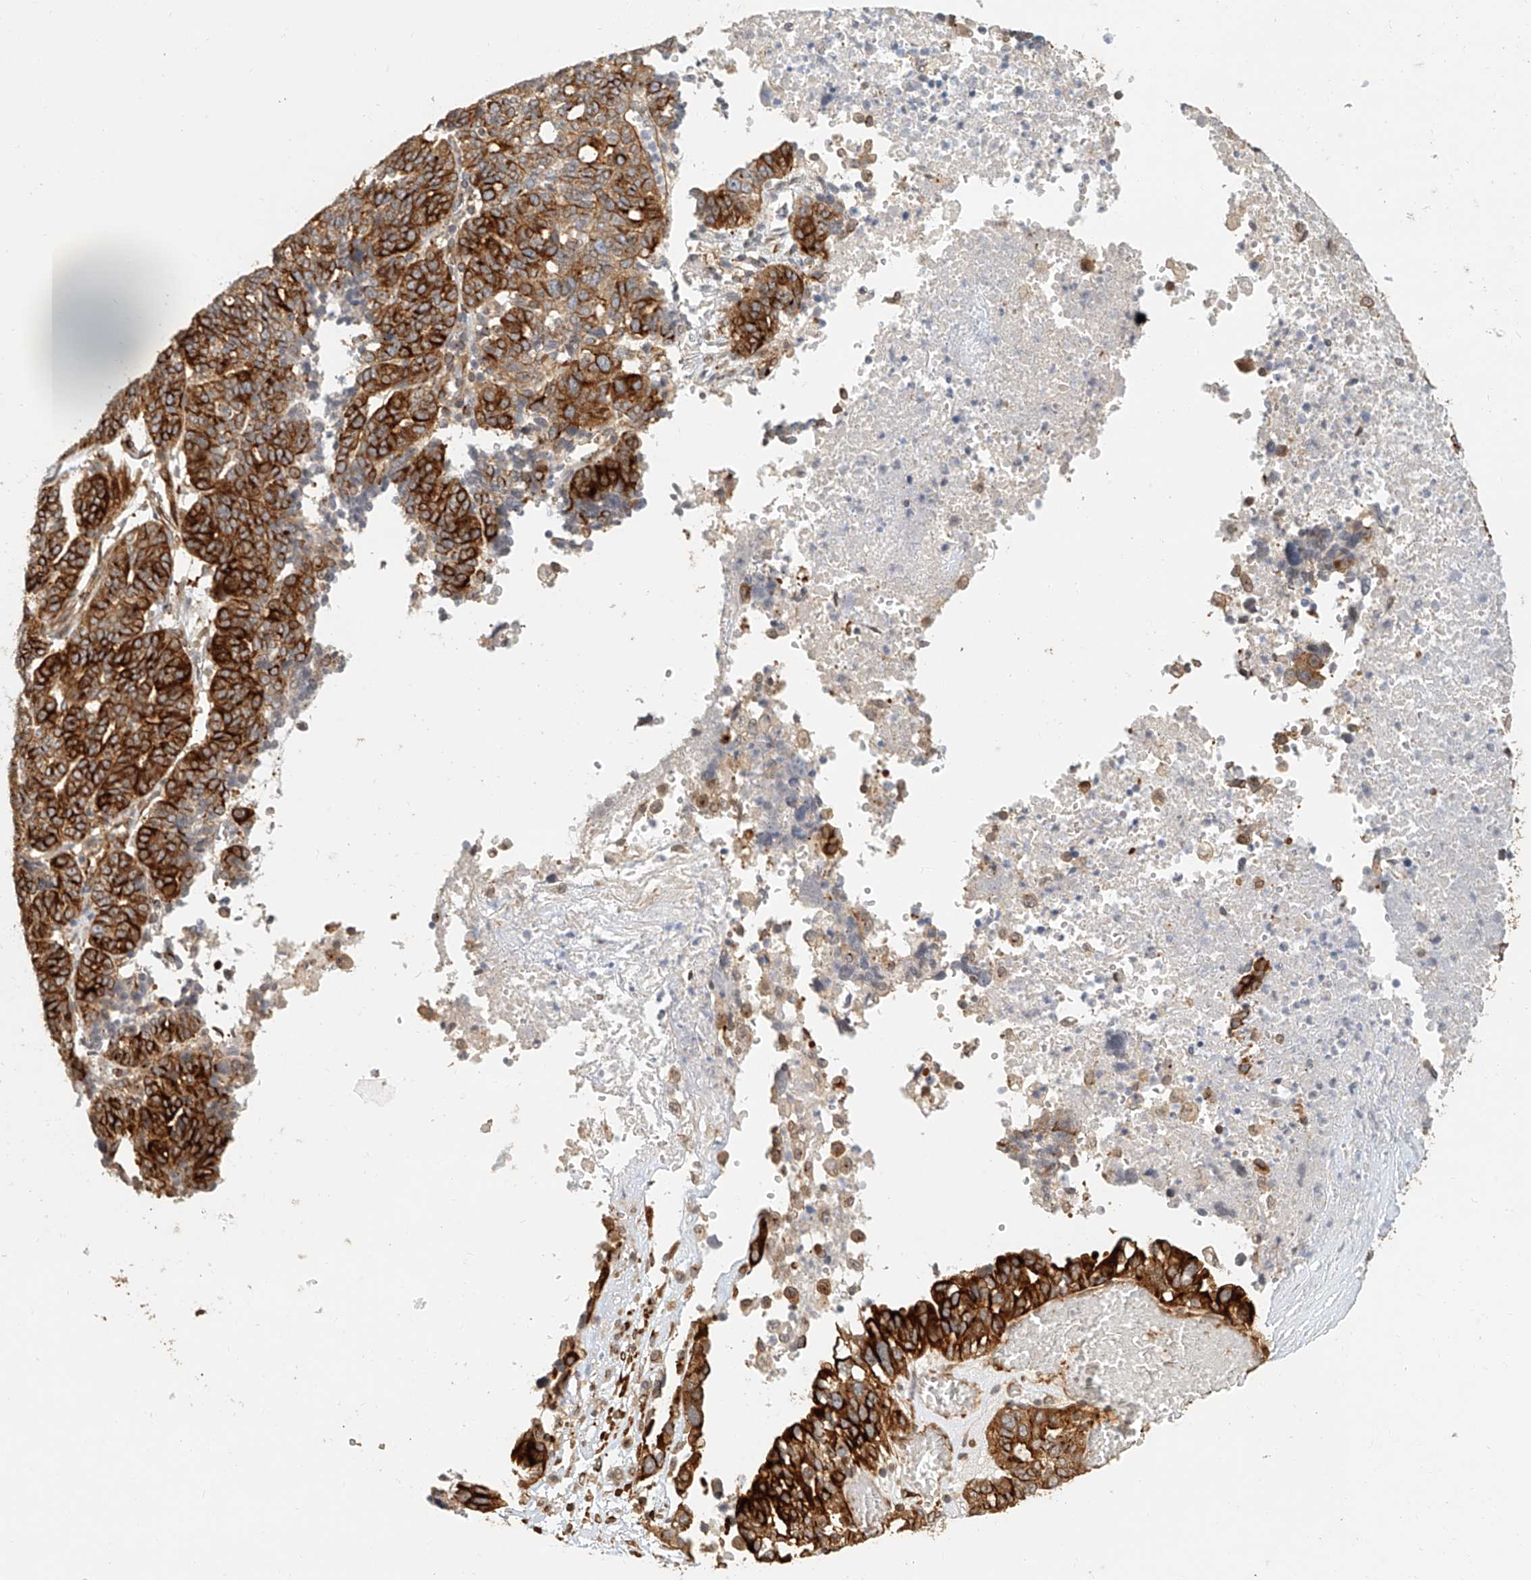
{"staining": {"intensity": "strong", "quantity": ">75%", "location": "cytoplasmic/membranous"}, "tissue": "ovarian cancer", "cell_type": "Tumor cells", "image_type": "cancer", "snomed": [{"axis": "morphology", "description": "Cystadenocarcinoma, serous, NOS"}, {"axis": "topography", "description": "Ovary"}], "caption": "Immunohistochemistry (IHC) (DAB) staining of serous cystadenocarcinoma (ovarian) displays strong cytoplasmic/membranous protein expression in about >75% of tumor cells.", "gene": "NAP1L1", "patient": {"sex": "female", "age": 59}}